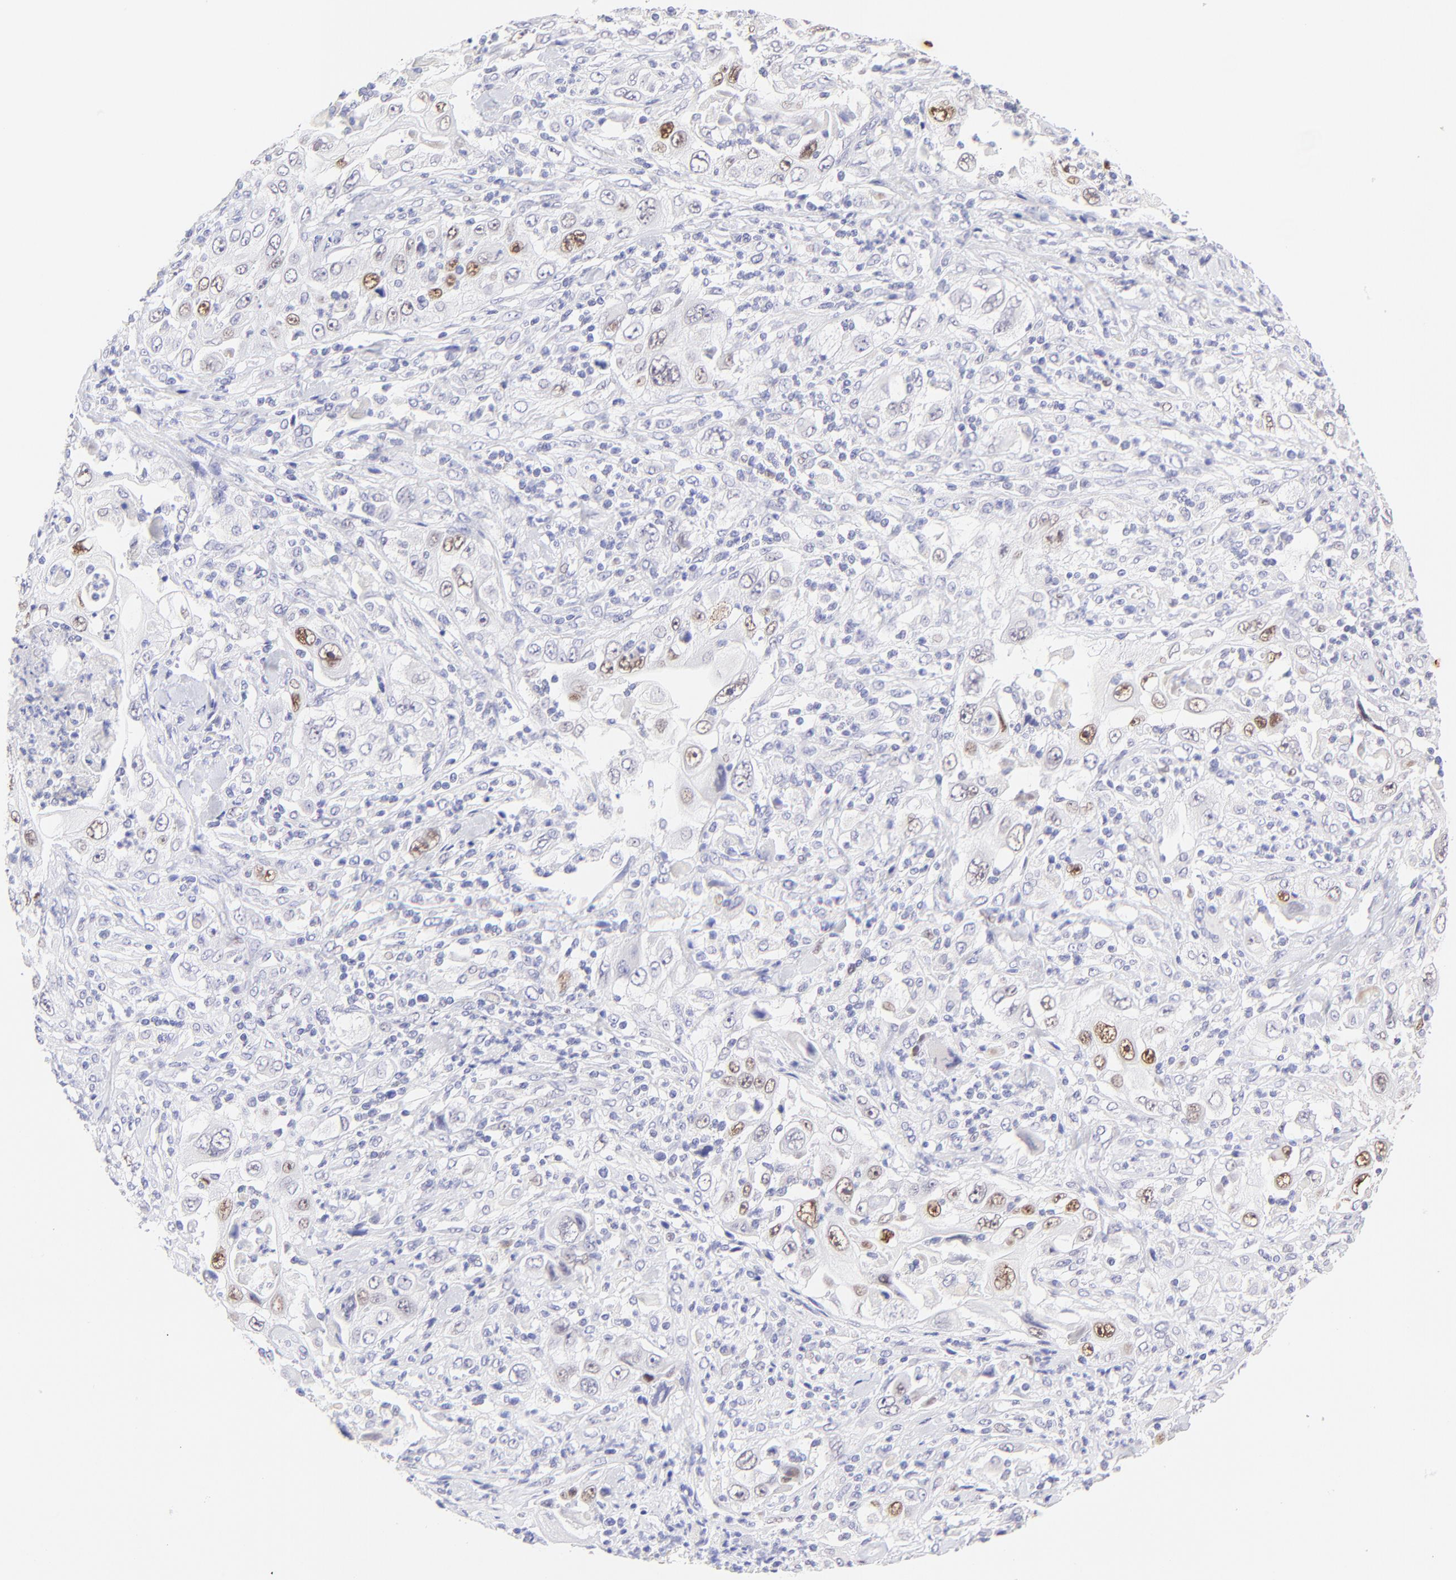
{"staining": {"intensity": "moderate", "quantity": "25%-75%", "location": "nuclear"}, "tissue": "pancreatic cancer", "cell_type": "Tumor cells", "image_type": "cancer", "snomed": [{"axis": "morphology", "description": "Adenocarcinoma, NOS"}, {"axis": "topography", "description": "Pancreas"}], "caption": "Protein expression by IHC demonstrates moderate nuclear positivity in approximately 25%-75% of tumor cells in adenocarcinoma (pancreatic).", "gene": "KLF4", "patient": {"sex": "male", "age": 70}}